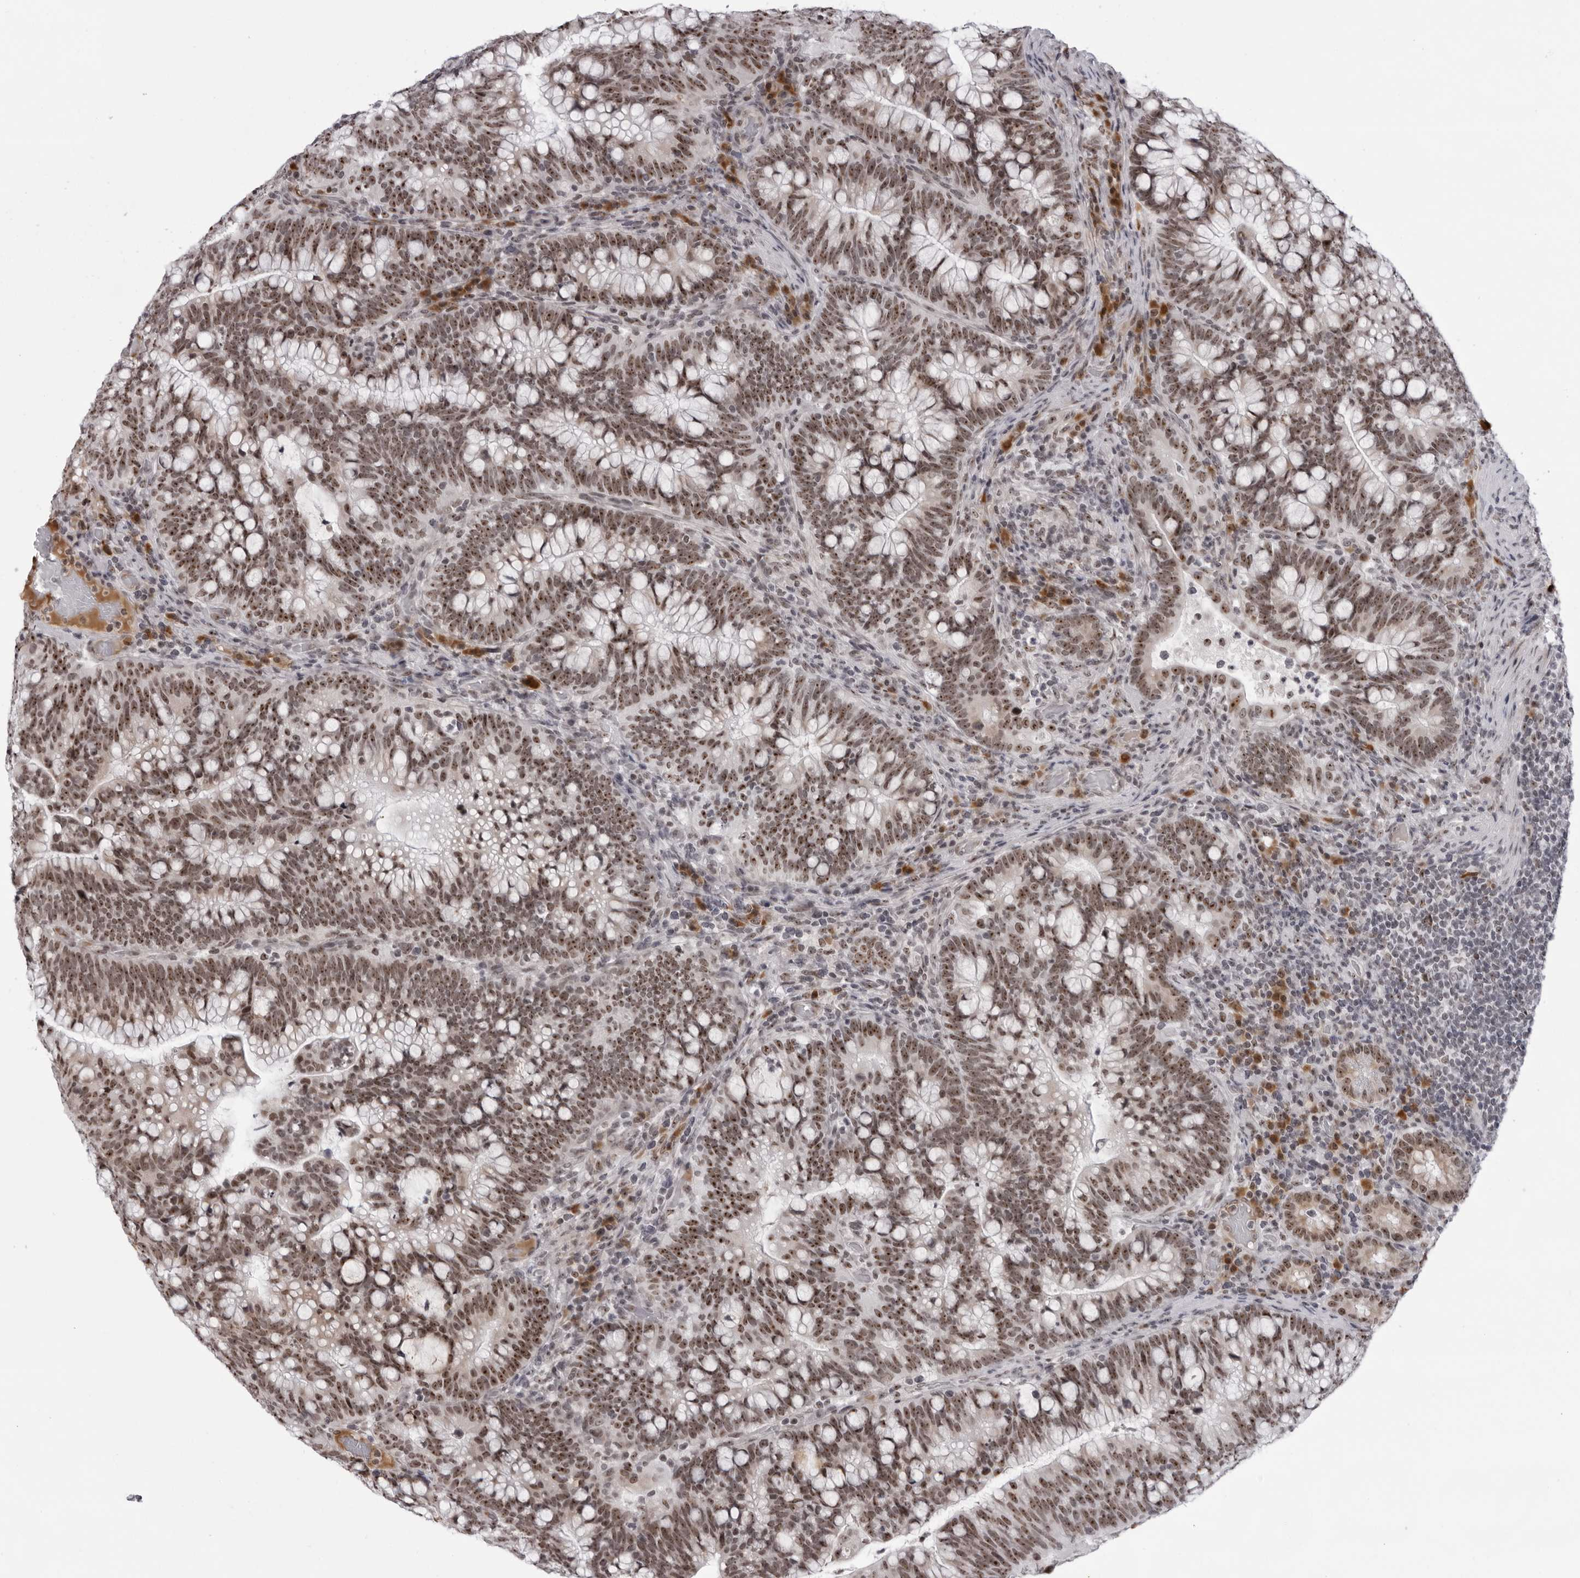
{"staining": {"intensity": "strong", "quantity": ">75%", "location": "nuclear"}, "tissue": "colorectal cancer", "cell_type": "Tumor cells", "image_type": "cancer", "snomed": [{"axis": "morphology", "description": "Adenocarcinoma, NOS"}, {"axis": "topography", "description": "Colon"}], "caption": "This is an image of immunohistochemistry (IHC) staining of colorectal adenocarcinoma, which shows strong expression in the nuclear of tumor cells.", "gene": "EXOSC10", "patient": {"sex": "female", "age": 66}}